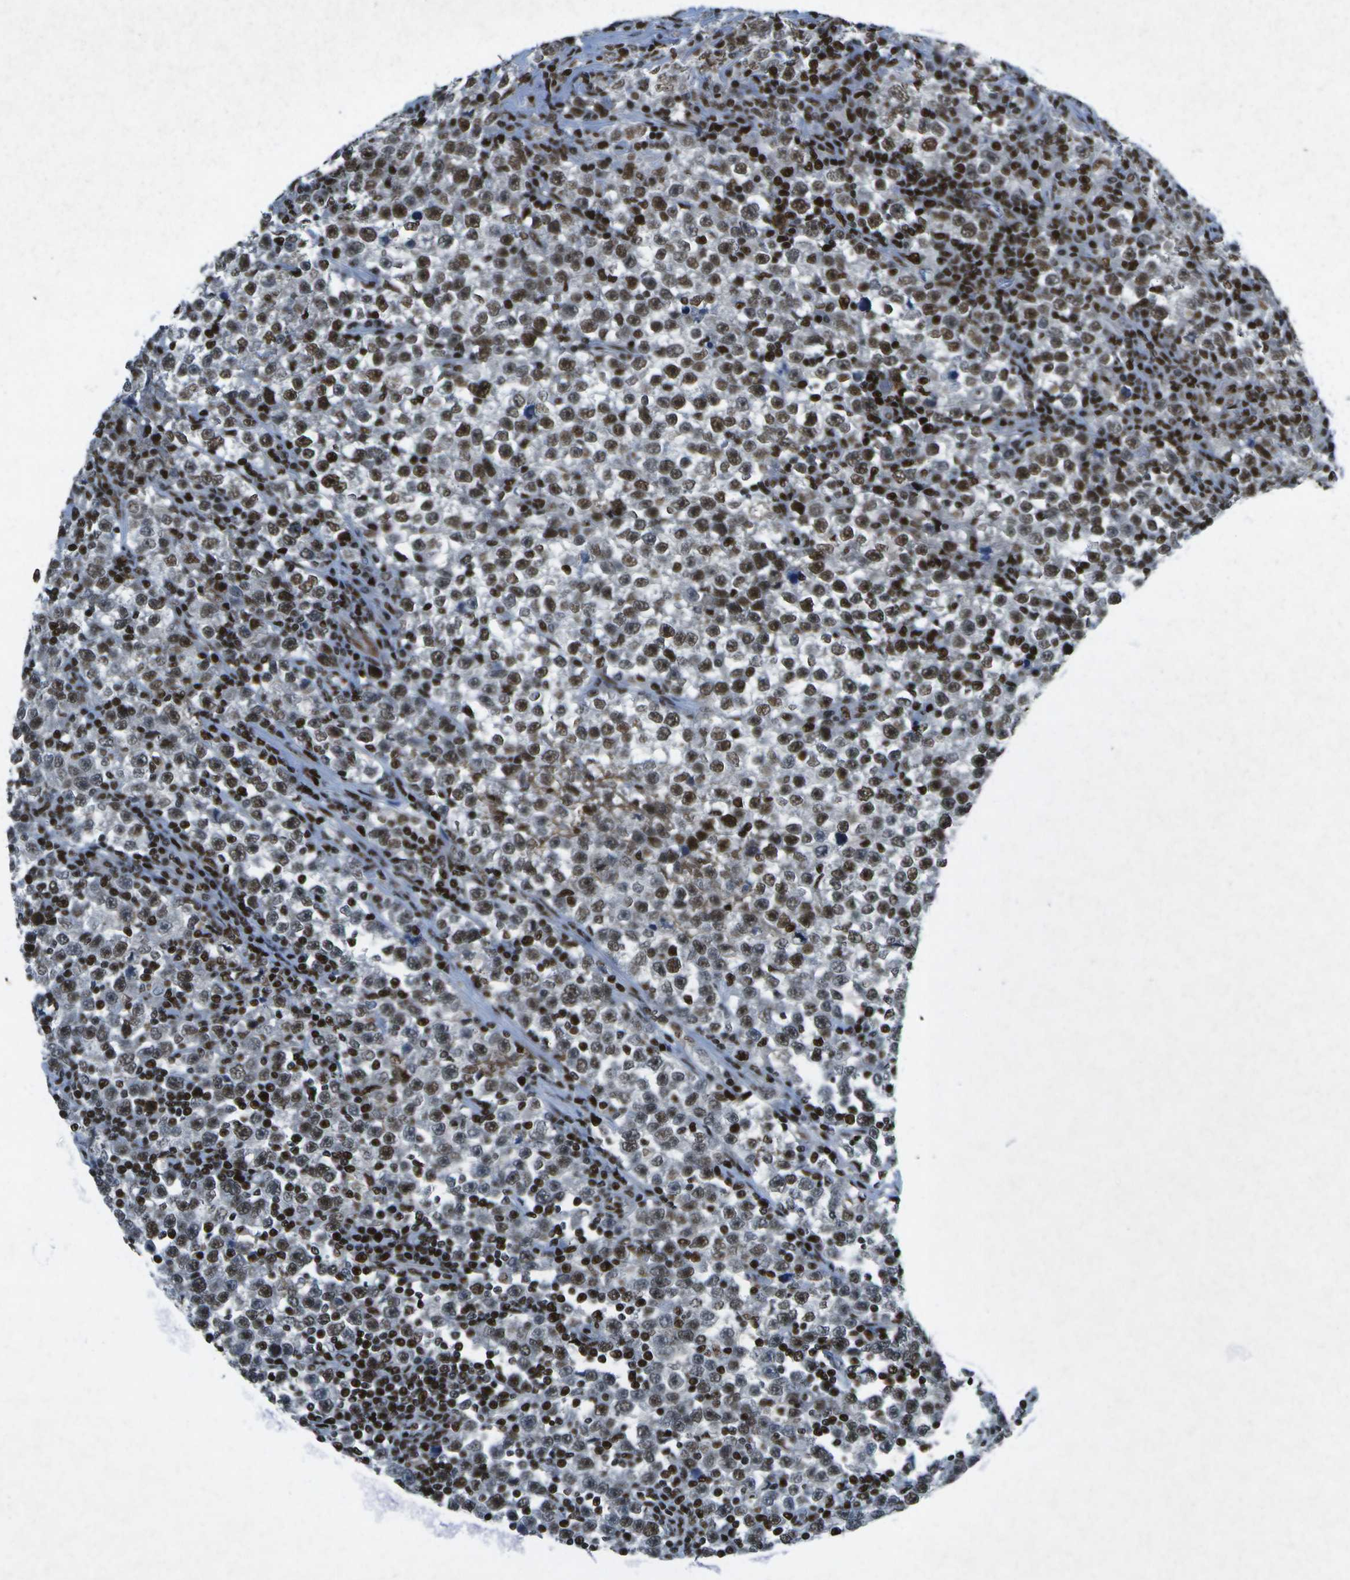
{"staining": {"intensity": "moderate", "quantity": ">75%", "location": "nuclear"}, "tissue": "testis cancer", "cell_type": "Tumor cells", "image_type": "cancer", "snomed": [{"axis": "morphology", "description": "Seminoma, NOS"}, {"axis": "topography", "description": "Testis"}], "caption": "Testis cancer stained with DAB immunohistochemistry (IHC) demonstrates medium levels of moderate nuclear staining in about >75% of tumor cells.", "gene": "MTA2", "patient": {"sex": "male", "age": 43}}